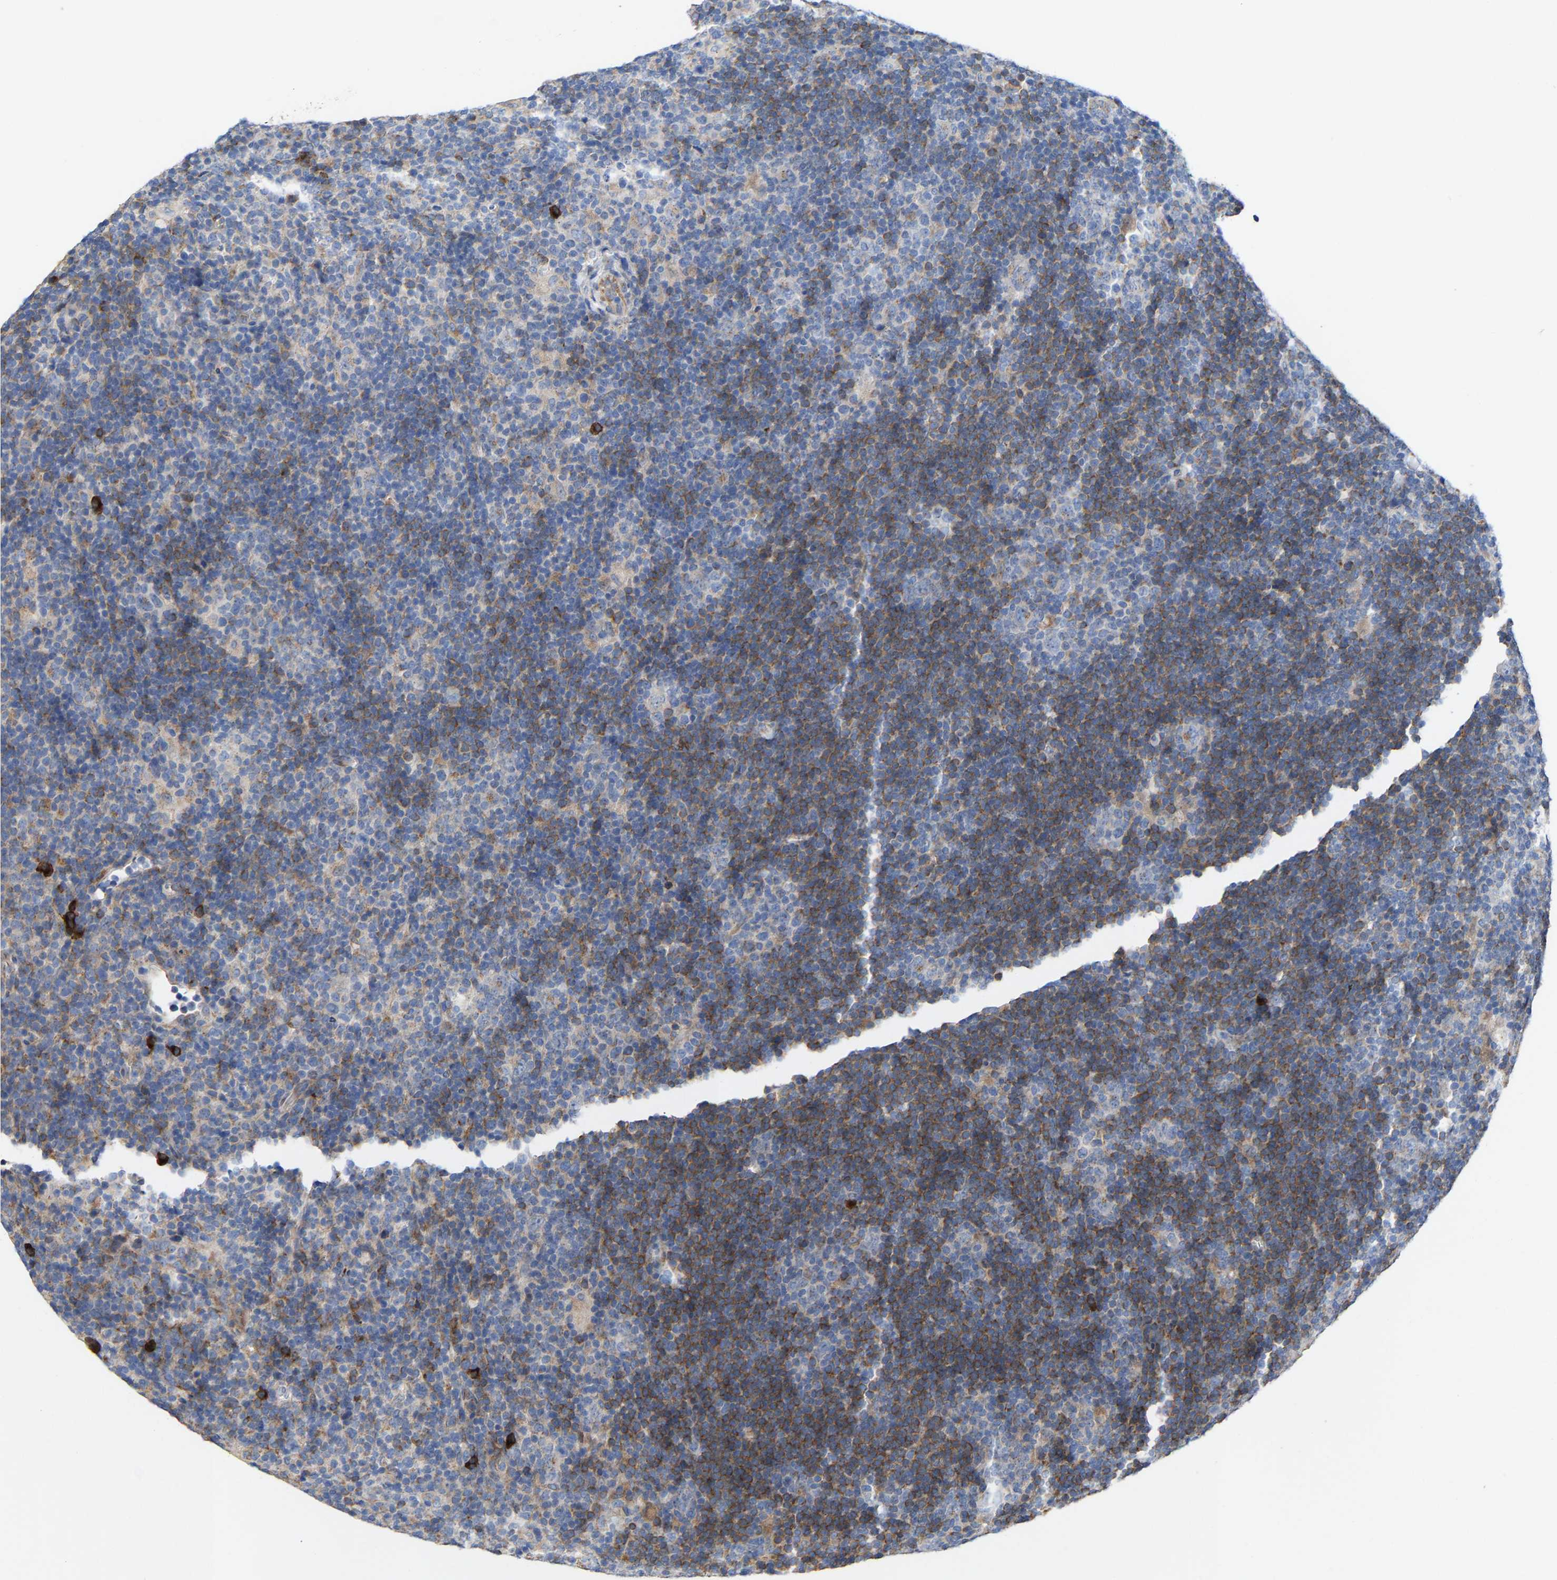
{"staining": {"intensity": "weak", "quantity": "<25%", "location": "cytoplasmic/membranous"}, "tissue": "lymphoma", "cell_type": "Tumor cells", "image_type": "cancer", "snomed": [{"axis": "morphology", "description": "Hodgkin's disease, NOS"}, {"axis": "topography", "description": "Lymph node"}], "caption": "Hodgkin's disease was stained to show a protein in brown. There is no significant staining in tumor cells.", "gene": "PPP1R15A", "patient": {"sex": "female", "age": 57}}